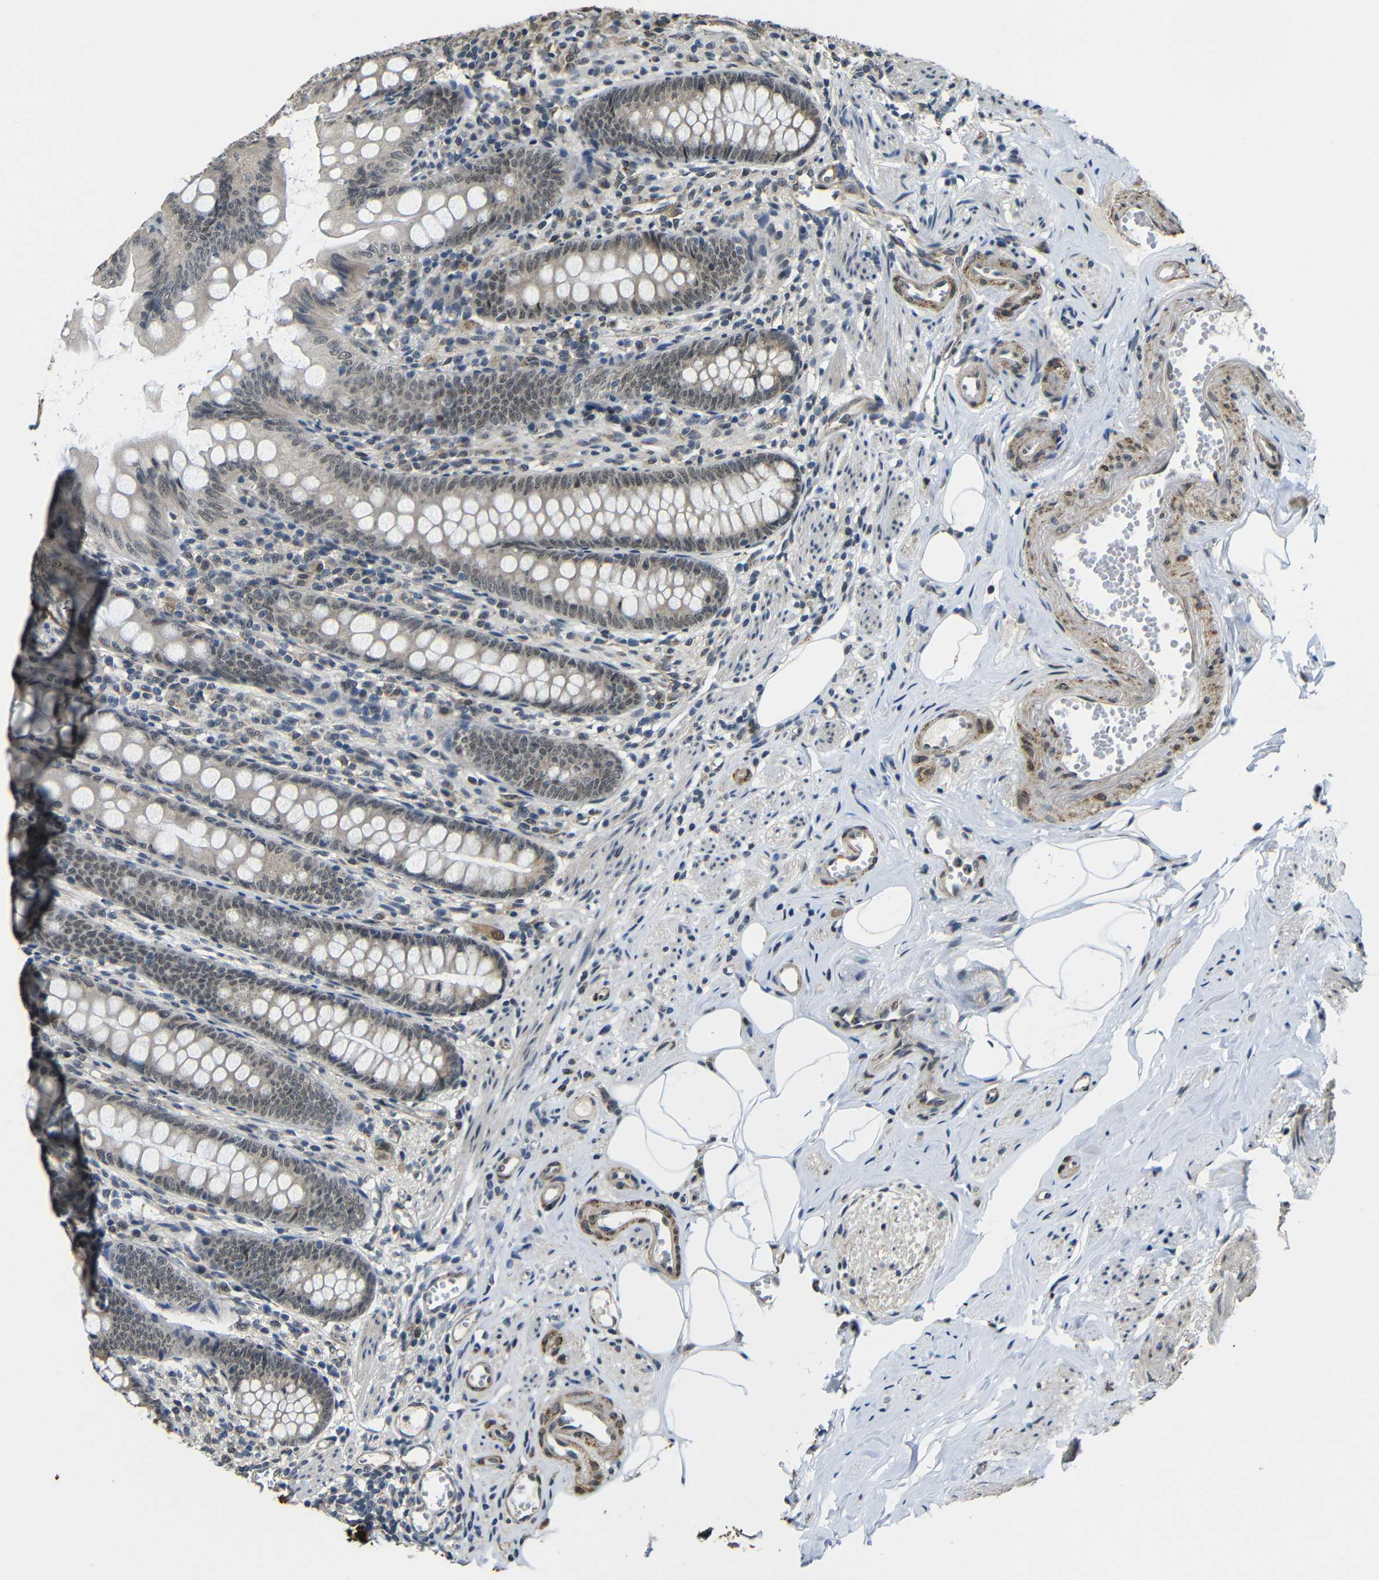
{"staining": {"intensity": "weak", "quantity": ">75%", "location": "cytoplasmic/membranous"}, "tissue": "appendix", "cell_type": "Glandular cells", "image_type": "normal", "snomed": [{"axis": "morphology", "description": "Normal tissue, NOS"}, {"axis": "topography", "description": "Appendix"}], "caption": "Appendix stained with IHC demonstrates weak cytoplasmic/membranous positivity in about >75% of glandular cells.", "gene": "FAM172A", "patient": {"sex": "female", "age": 77}}